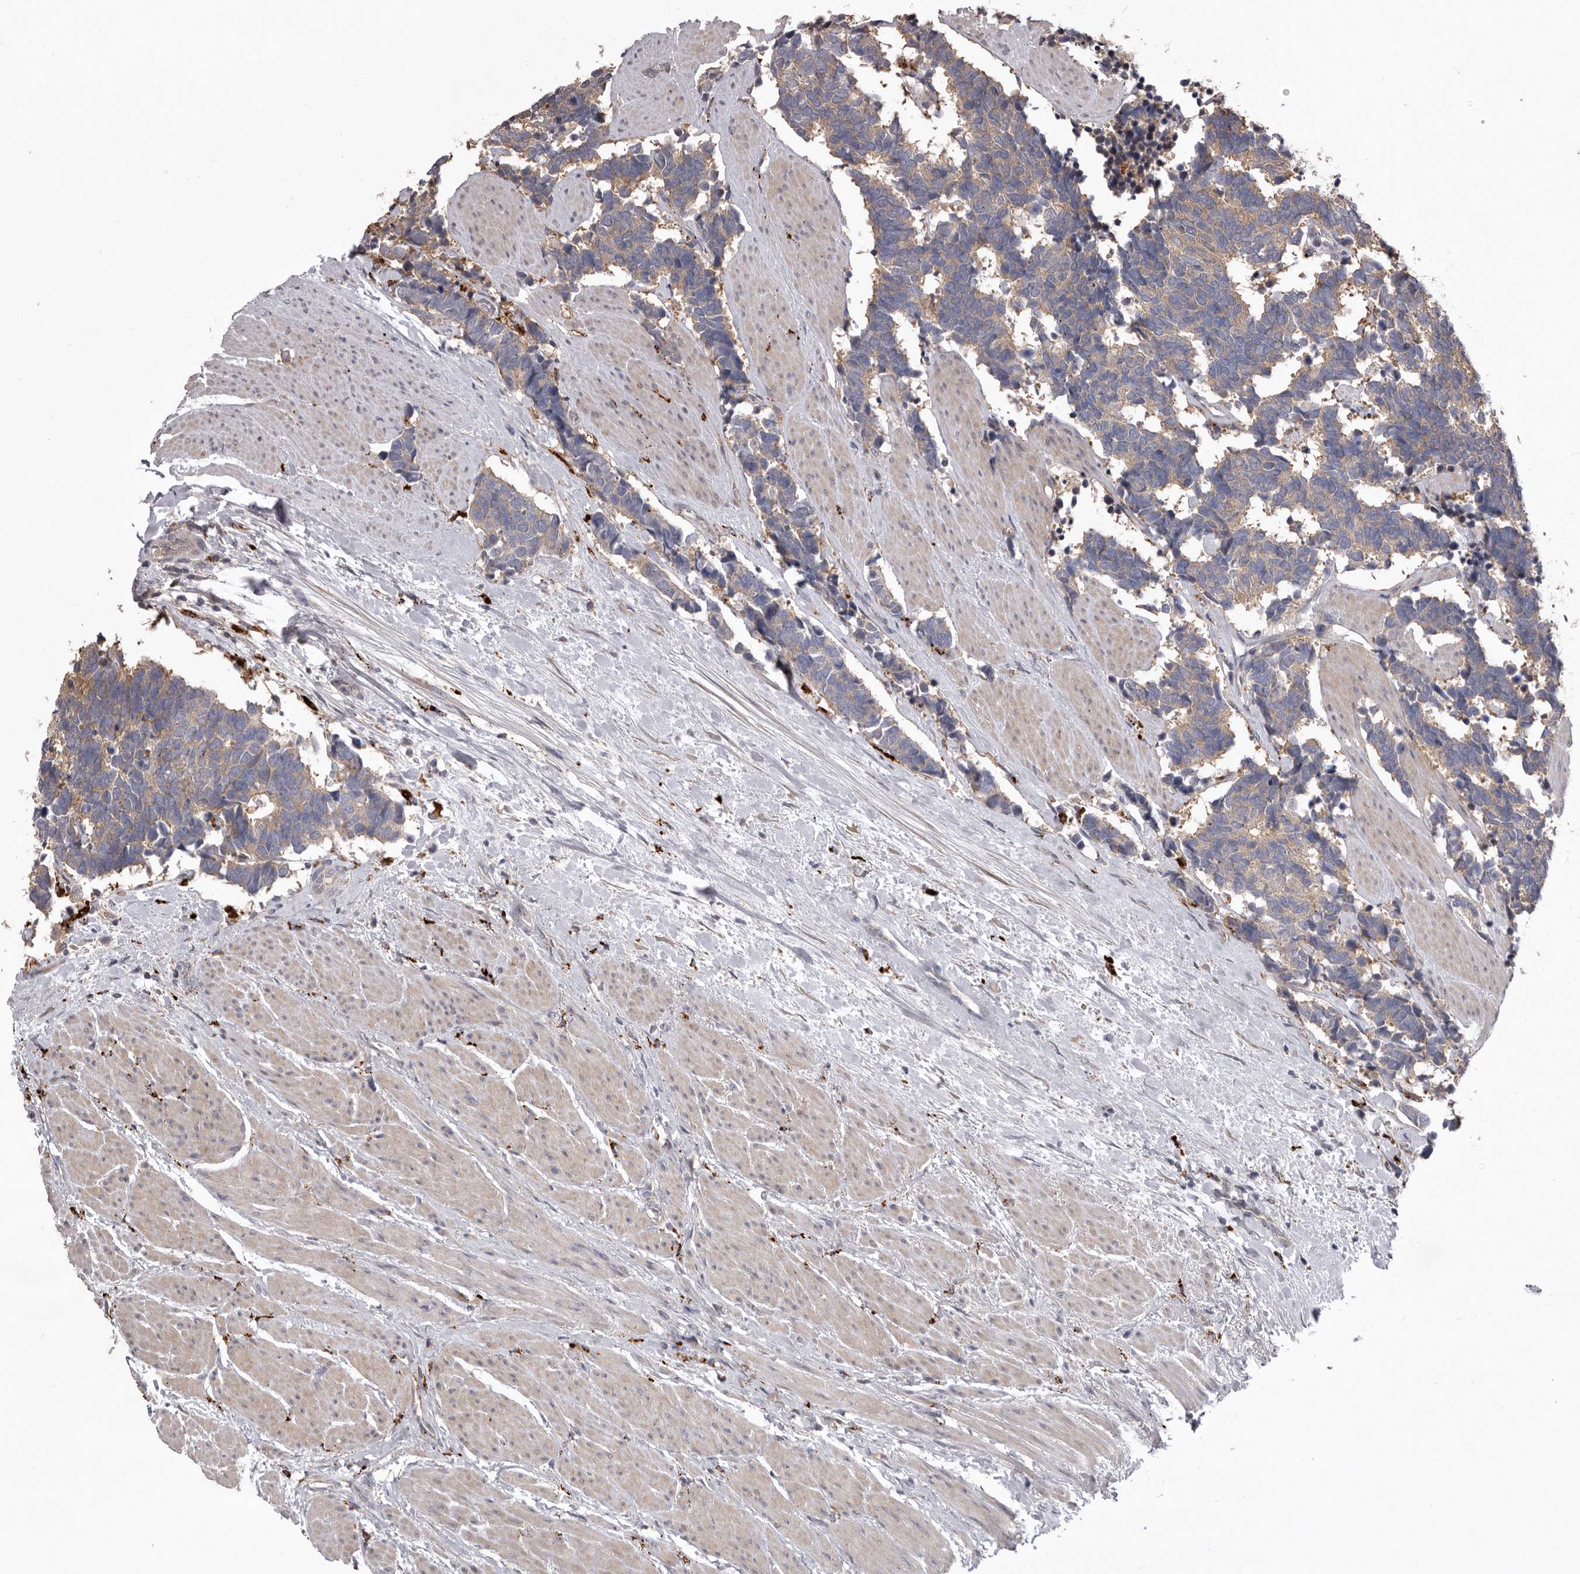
{"staining": {"intensity": "weak", "quantity": ">75%", "location": "cytoplasmic/membranous"}, "tissue": "carcinoid", "cell_type": "Tumor cells", "image_type": "cancer", "snomed": [{"axis": "morphology", "description": "Carcinoma, NOS"}, {"axis": "morphology", "description": "Carcinoid, malignant, NOS"}, {"axis": "topography", "description": "Urinary bladder"}], "caption": "The histopathology image demonstrates immunohistochemical staining of carcinoma. There is weak cytoplasmic/membranous expression is identified in approximately >75% of tumor cells.", "gene": "WDR47", "patient": {"sex": "male", "age": 57}}